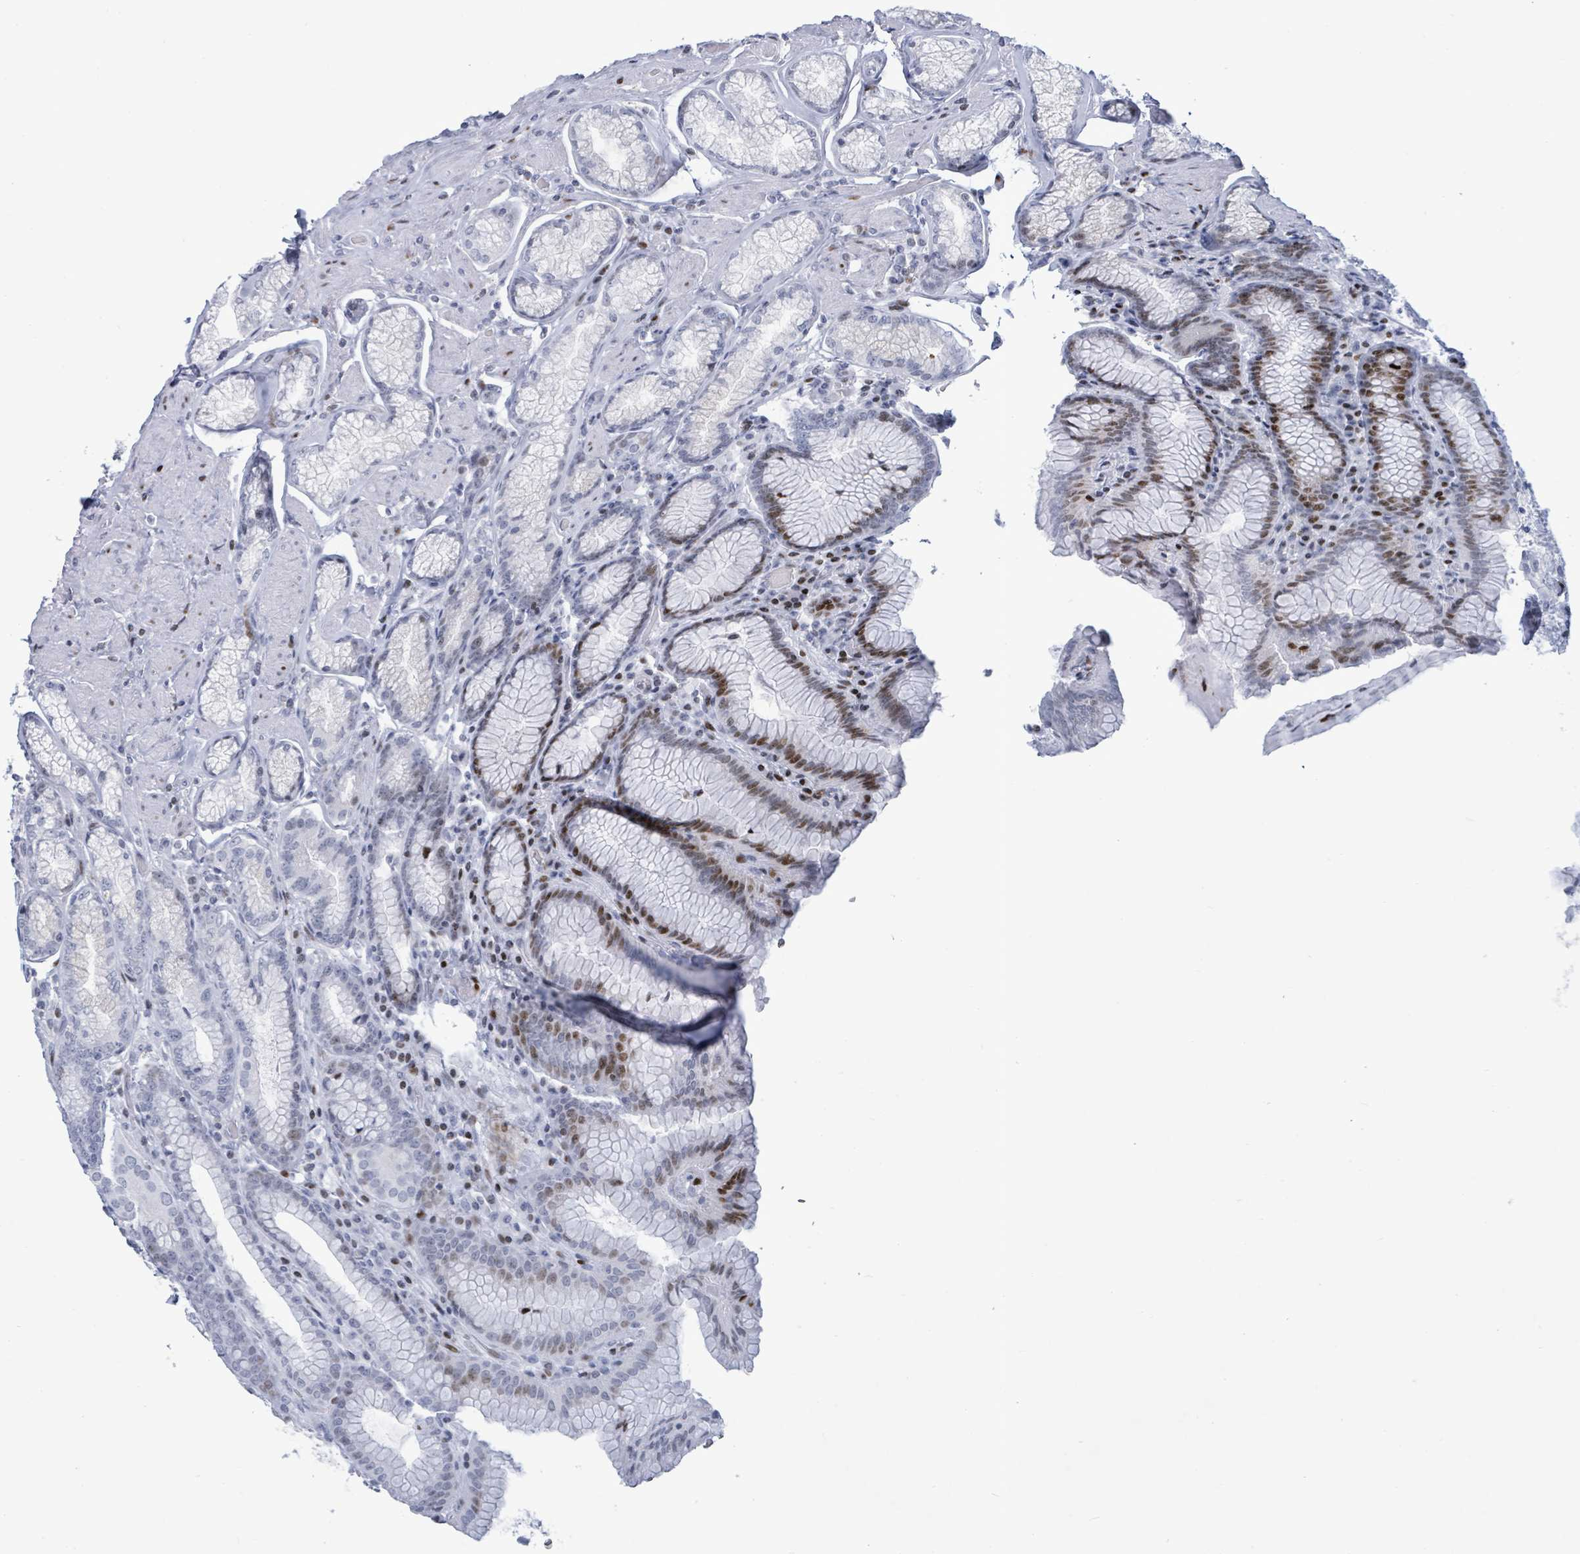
{"staining": {"intensity": "moderate", "quantity": "<25%", "location": "nuclear"}, "tissue": "stomach", "cell_type": "Glandular cells", "image_type": "normal", "snomed": [{"axis": "morphology", "description": "Normal tissue, NOS"}, {"axis": "topography", "description": "Stomach, upper"}, {"axis": "topography", "description": "Stomach, lower"}], "caption": "Stomach stained with IHC exhibits moderate nuclear positivity in about <25% of glandular cells.", "gene": "MALL", "patient": {"sex": "female", "age": 76}}